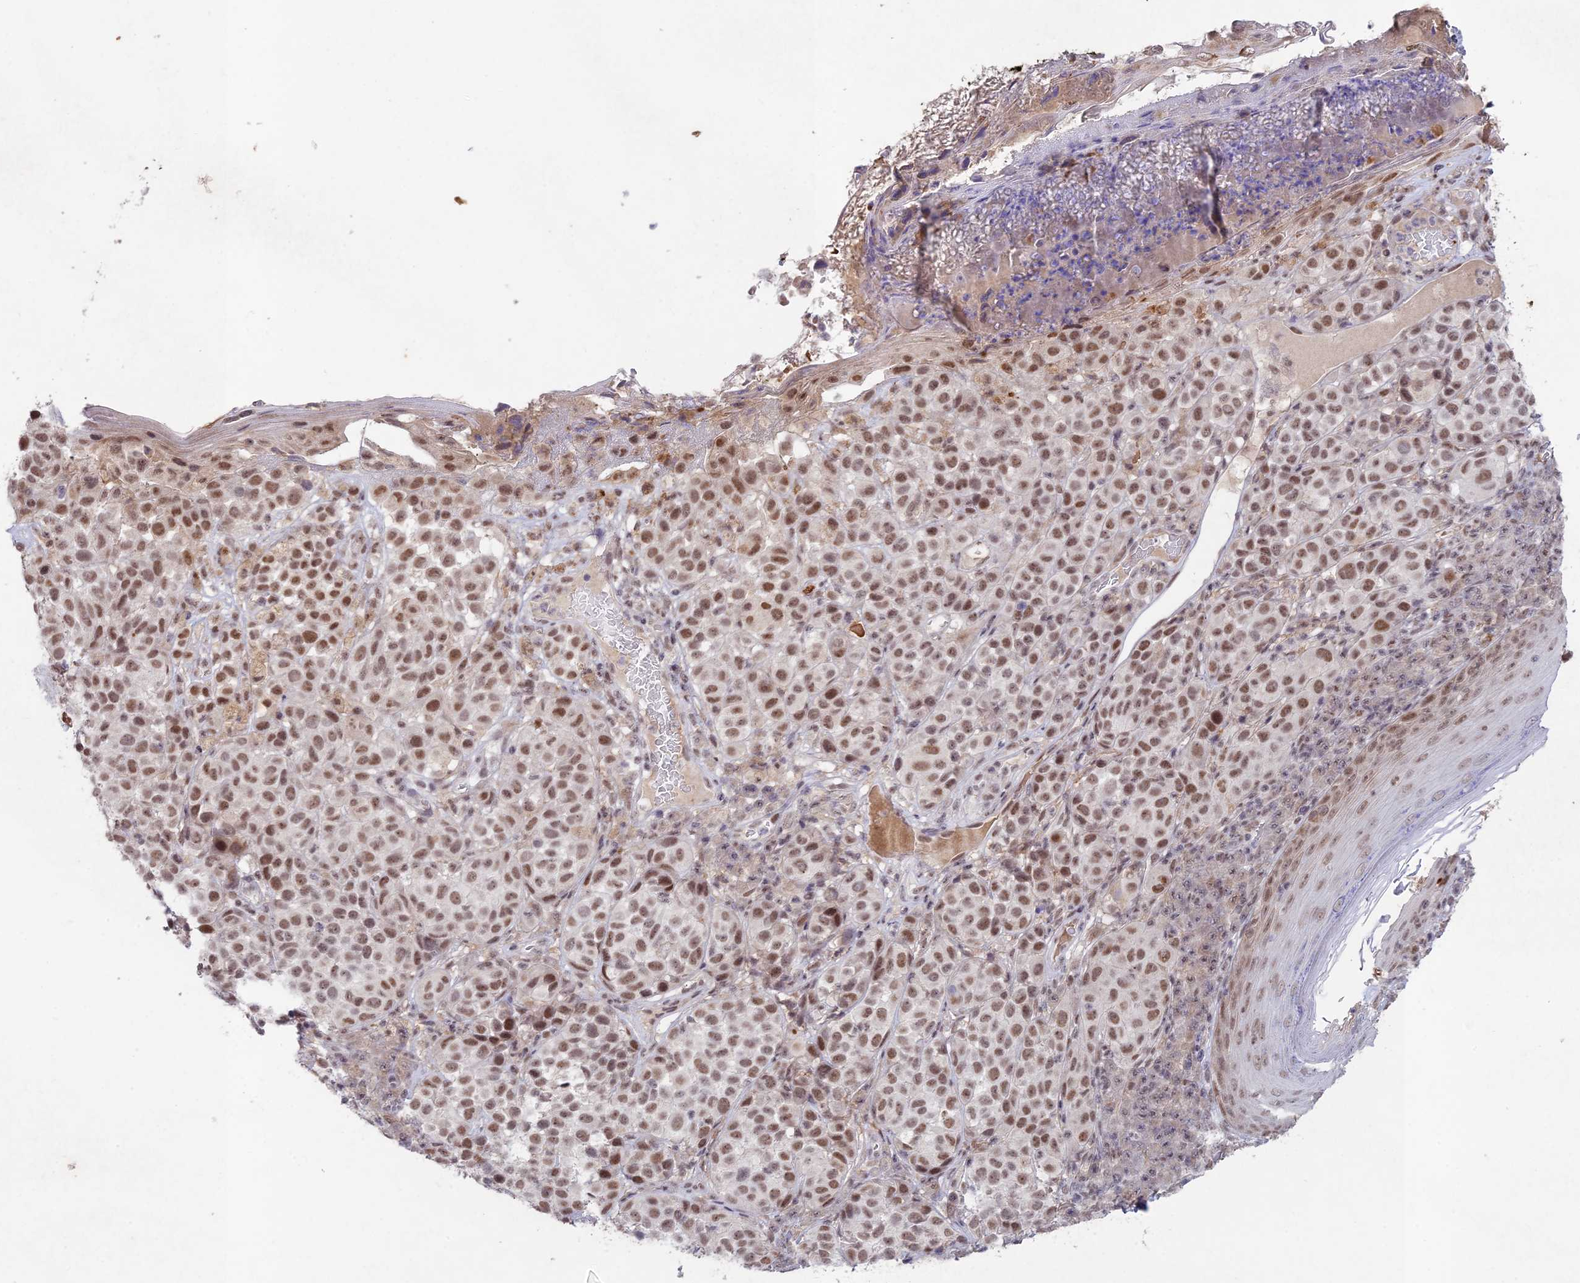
{"staining": {"intensity": "moderate", "quantity": ">75%", "location": "nuclear"}, "tissue": "melanoma", "cell_type": "Tumor cells", "image_type": "cancer", "snomed": [{"axis": "morphology", "description": "Malignant melanoma, NOS"}, {"axis": "topography", "description": "Skin"}], "caption": "A high-resolution histopathology image shows IHC staining of malignant melanoma, which exhibits moderate nuclear expression in about >75% of tumor cells.", "gene": "RAVER1", "patient": {"sex": "male", "age": 38}}